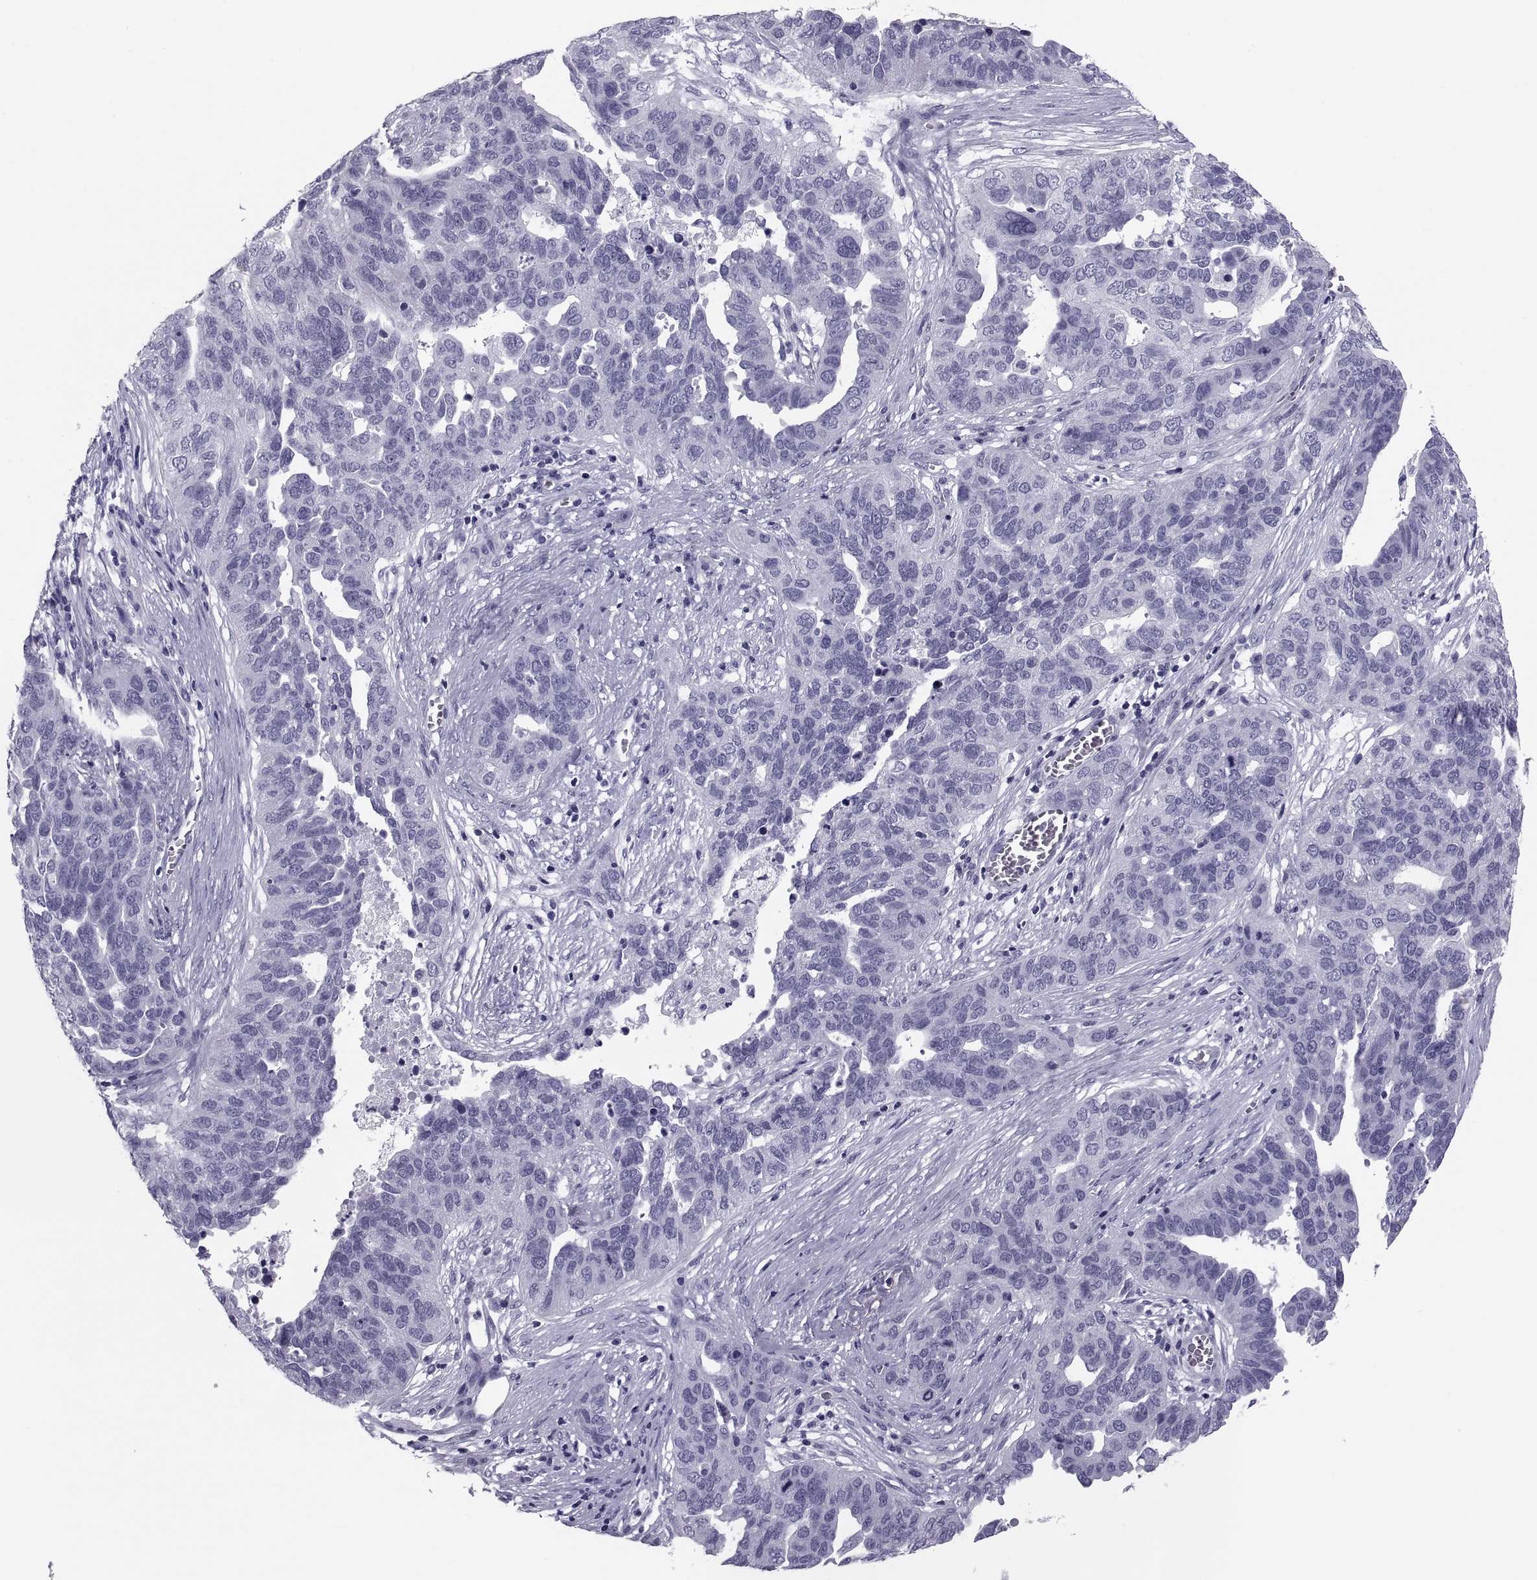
{"staining": {"intensity": "negative", "quantity": "none", "location": "none"}, "tissue": "ovarian cancer", "cell_type": "Tumor cells", "image_type": "cancer", "snomed": [{"axis": "morphology", "description": "Carcinoma, endometroid"}, {"axis": "topography", "description": "Soft tissue"}, {"axis": "topography", "description": "Ovary"}], "caption": "The micrograph reveals no staining of tumor cells in endometroid carcinoma (ovarian).", "gene": "CRISP1", "patient": {"sex": "female", "age": 52}}